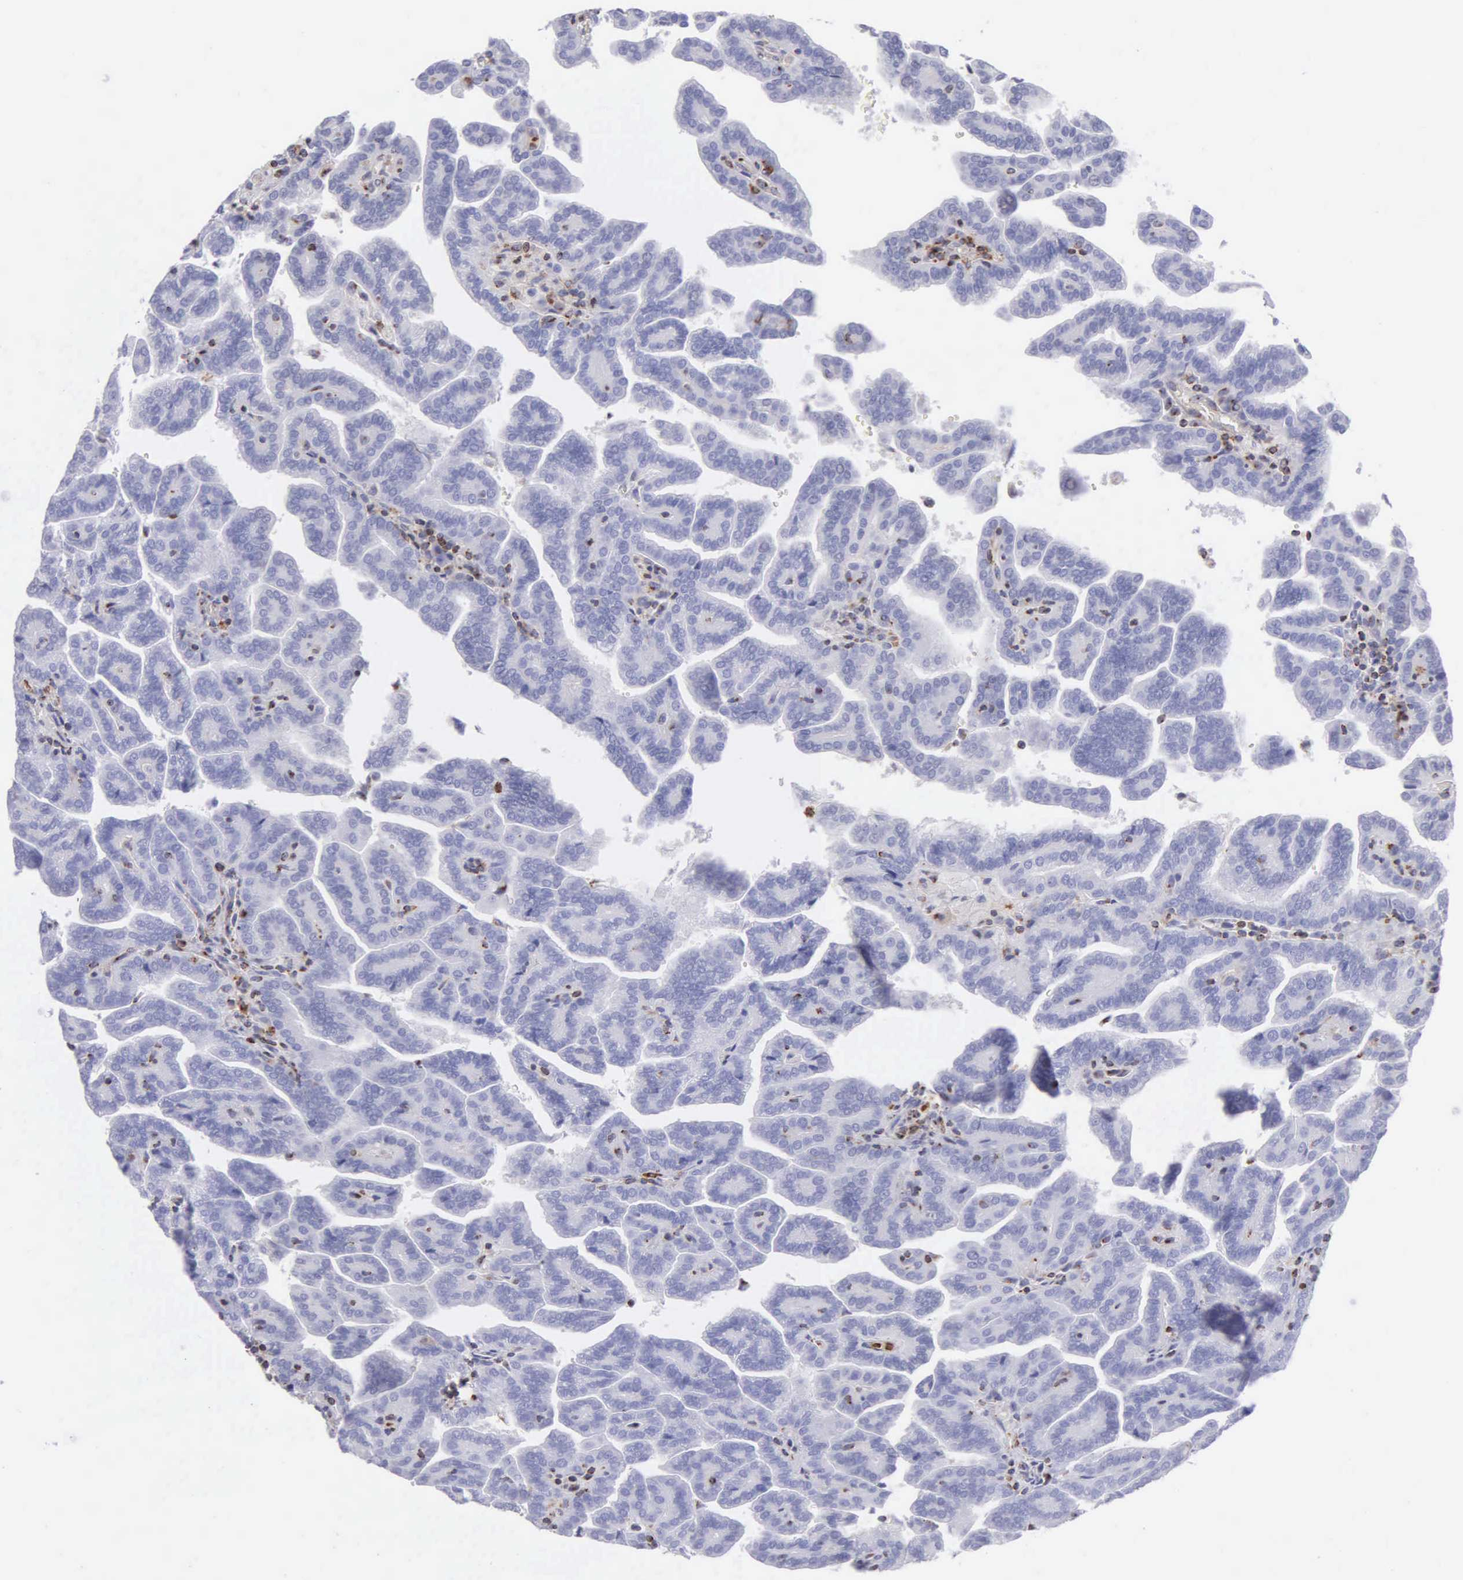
{"staining": {"intensity": "negative", "quantity": "none", "location": "none"}, "tissue": "renal cancer", "cell_type": "Tumor cells", "image_type": "cancer", "snomed": [{"axis": "morphology", "description": "Adenocarcinoma, NOS"}, {"axis": "topography", "description": "Kidney"}], "caption": "Renal adenocarcinoma stained for a protein using immunohistochemistry demonstrates no positivity tumor cells.", "gene": "SRGN", "patient": {"sex": "male", "age": 61}}